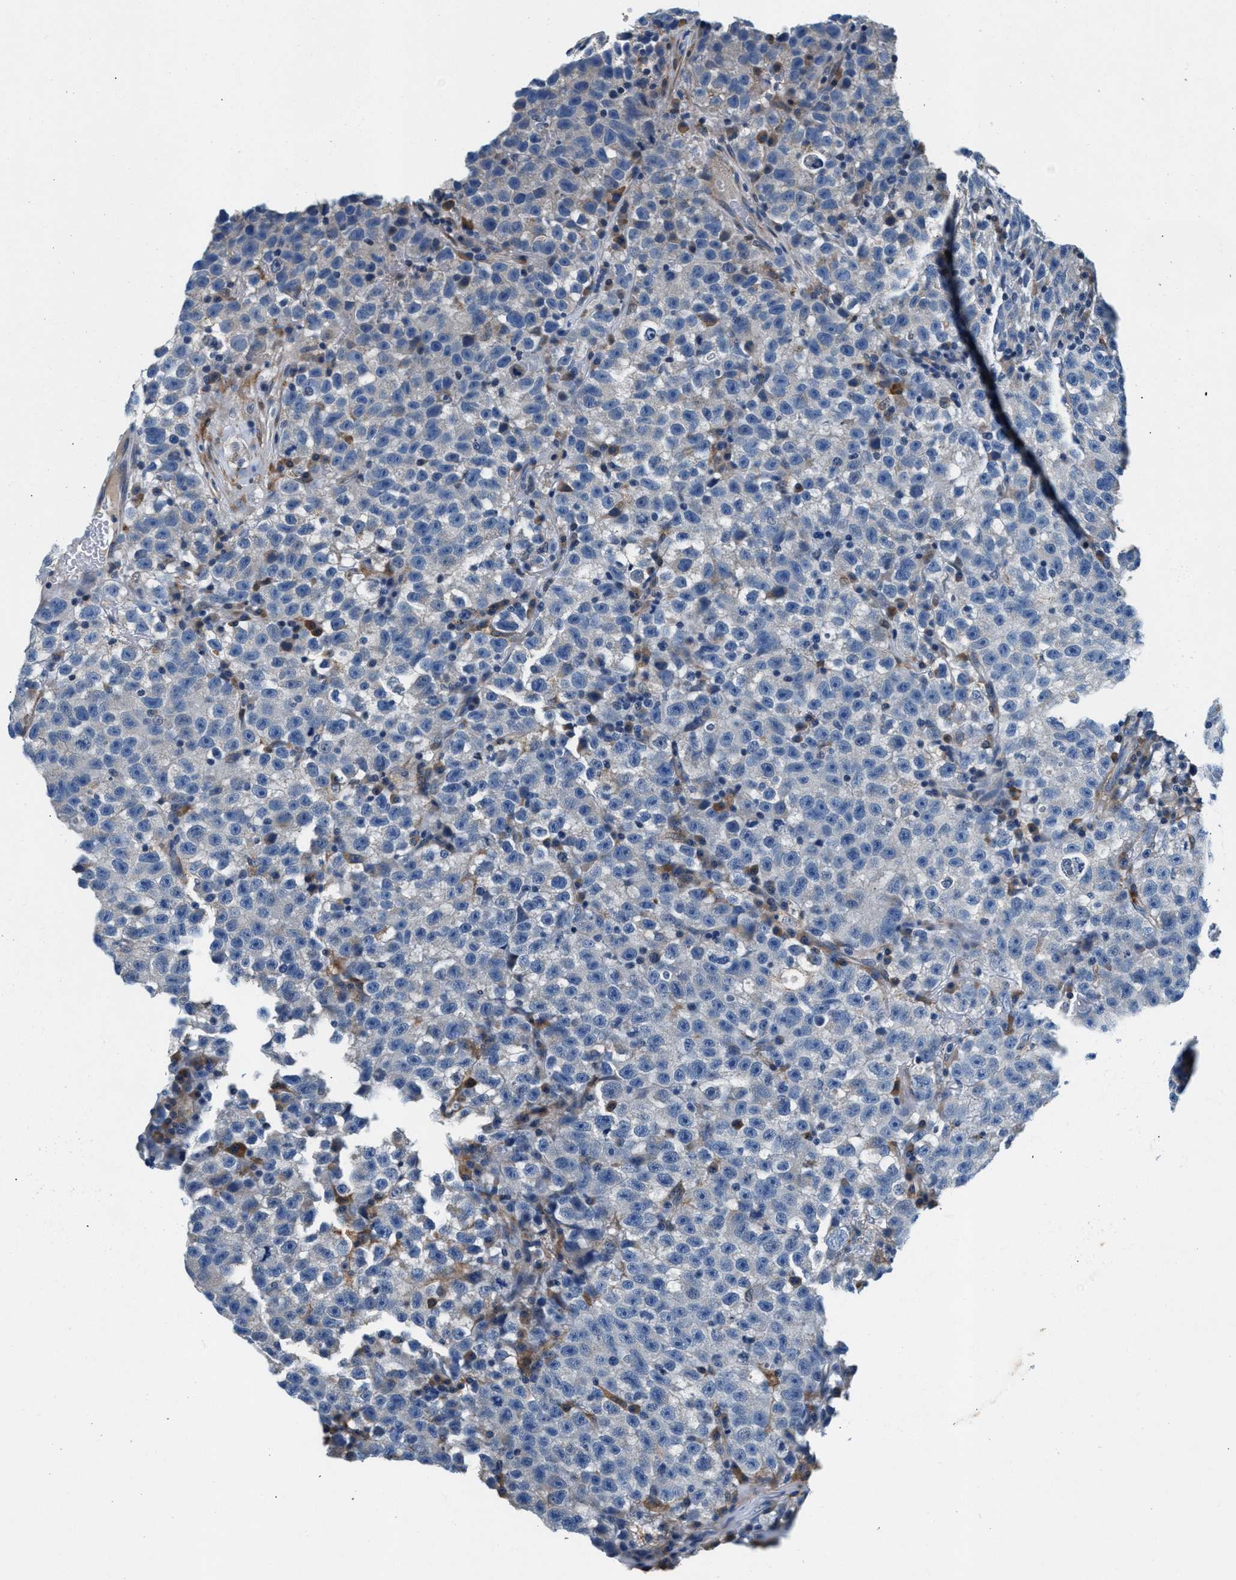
{"staining": {"intensity": "negative", "quantity": "none", "location": "none"}, "tissue": "testis cancer", "cell_type": "Tumor cells", "image_type": "cancer", "snomed": [{"axis": "morphology", "description": "Seminoma, NOS"}, {"axis": "topography", "description": "Testis"}], "caption": "This is a image of IHC staining of testis cancer, which shows no expression in tumor cells.", "gene": "SLFN11", "patient": {"sex": "male", "age": 22}}